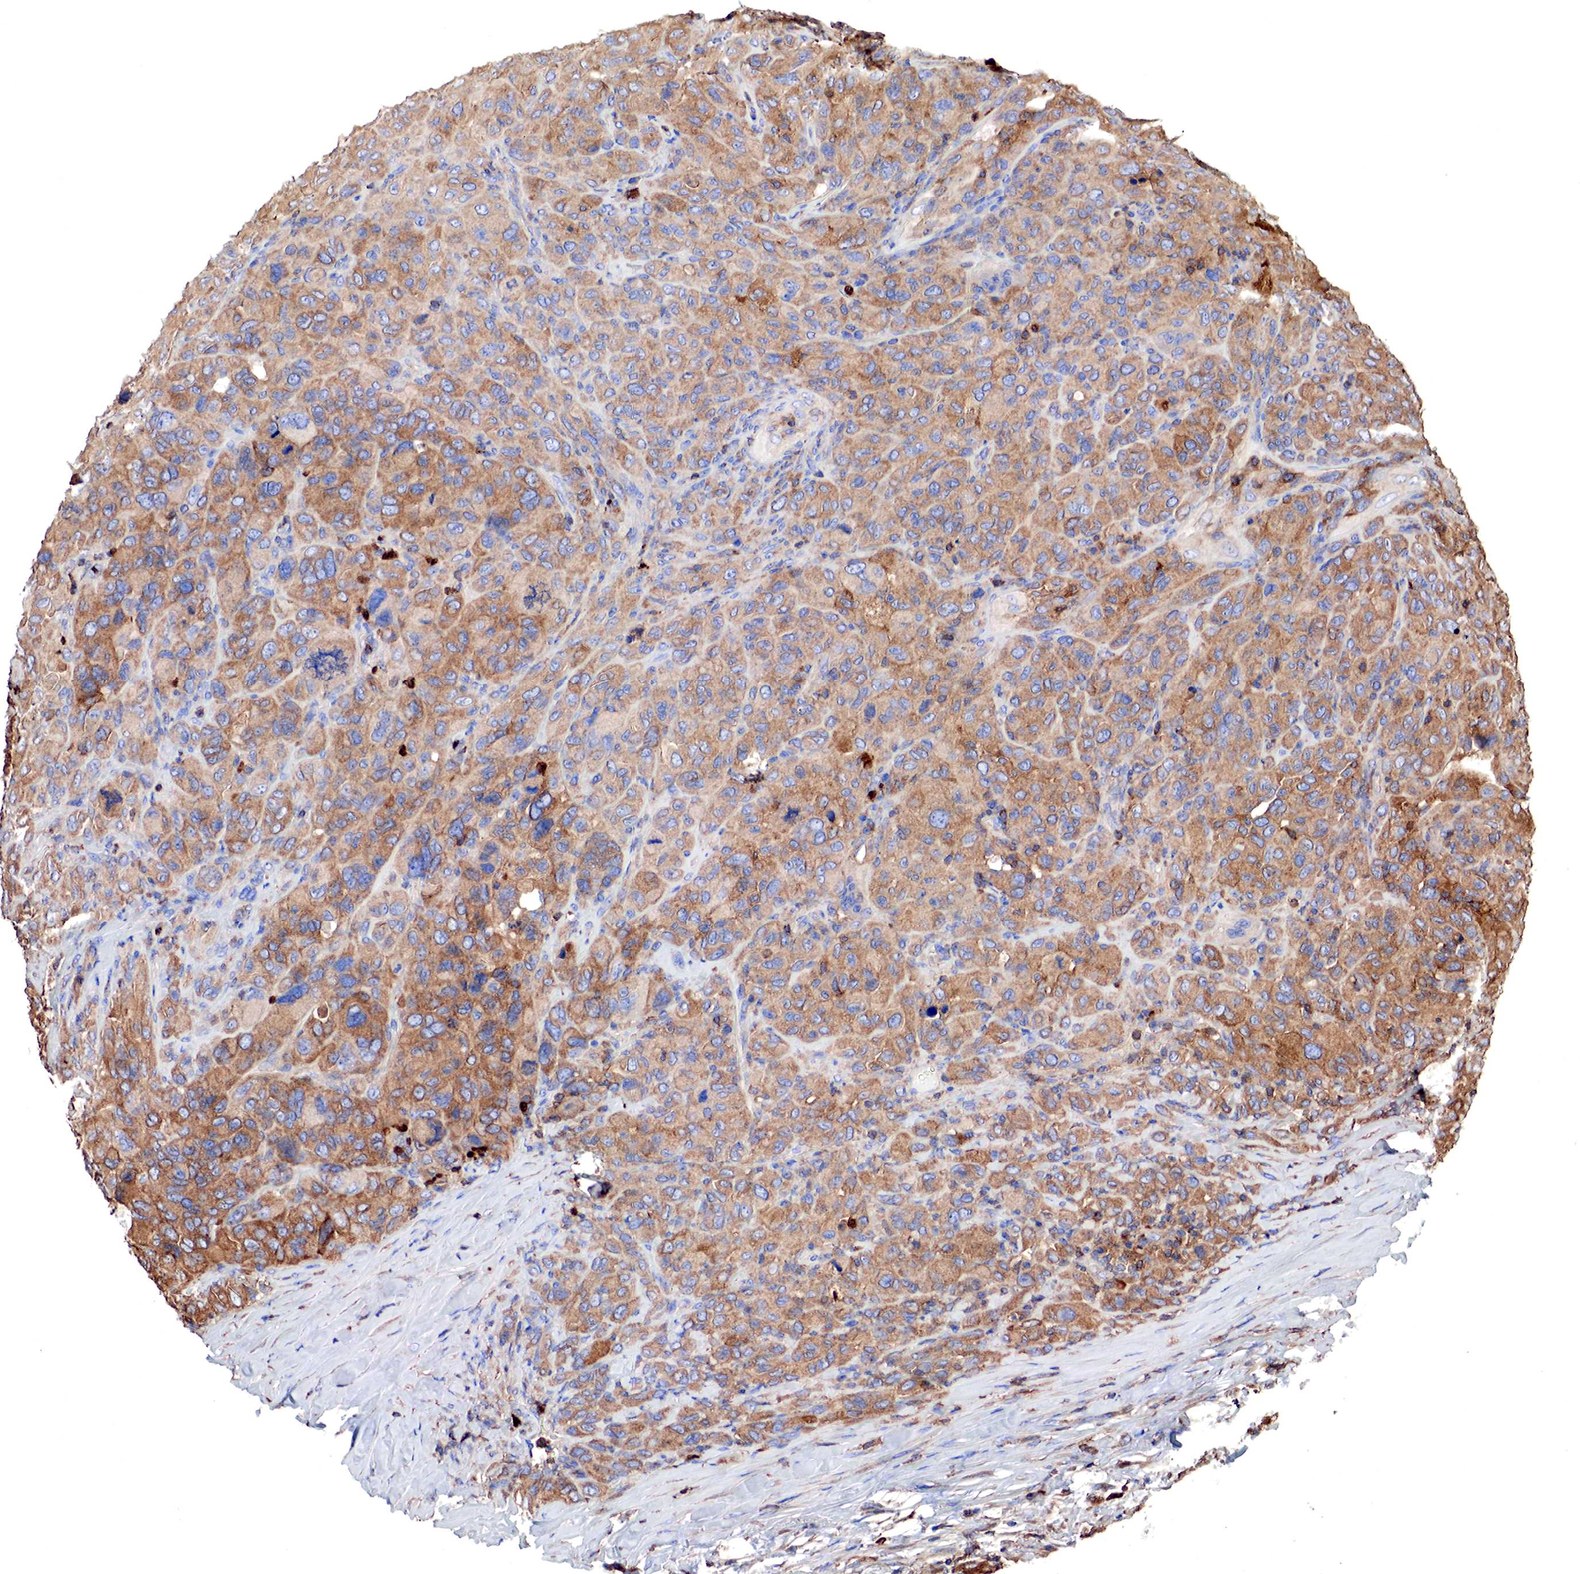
{"staining": {"intensity": "moderate", "quantity": ">75%", "location": "cytoplasmic/membranous"}, "tissue": "melanoma", "cell_type": "Tumor cells", "image_type": "cancer", "snomed": [{"axis": "morphology", "description": "Malignant melanoma, Metastatic site"}, {"axis": "topography", "description": "Skin"}], "caption": "Melanoma stained with IHC shows moderate cytoplasmic/membranous expression in about >75% of tumor cells. (brown staining indicates protein expression, while blue staining denotes nuclei).", "gene": "G6PD", "patient": {"sex": "male", "age": 32}}